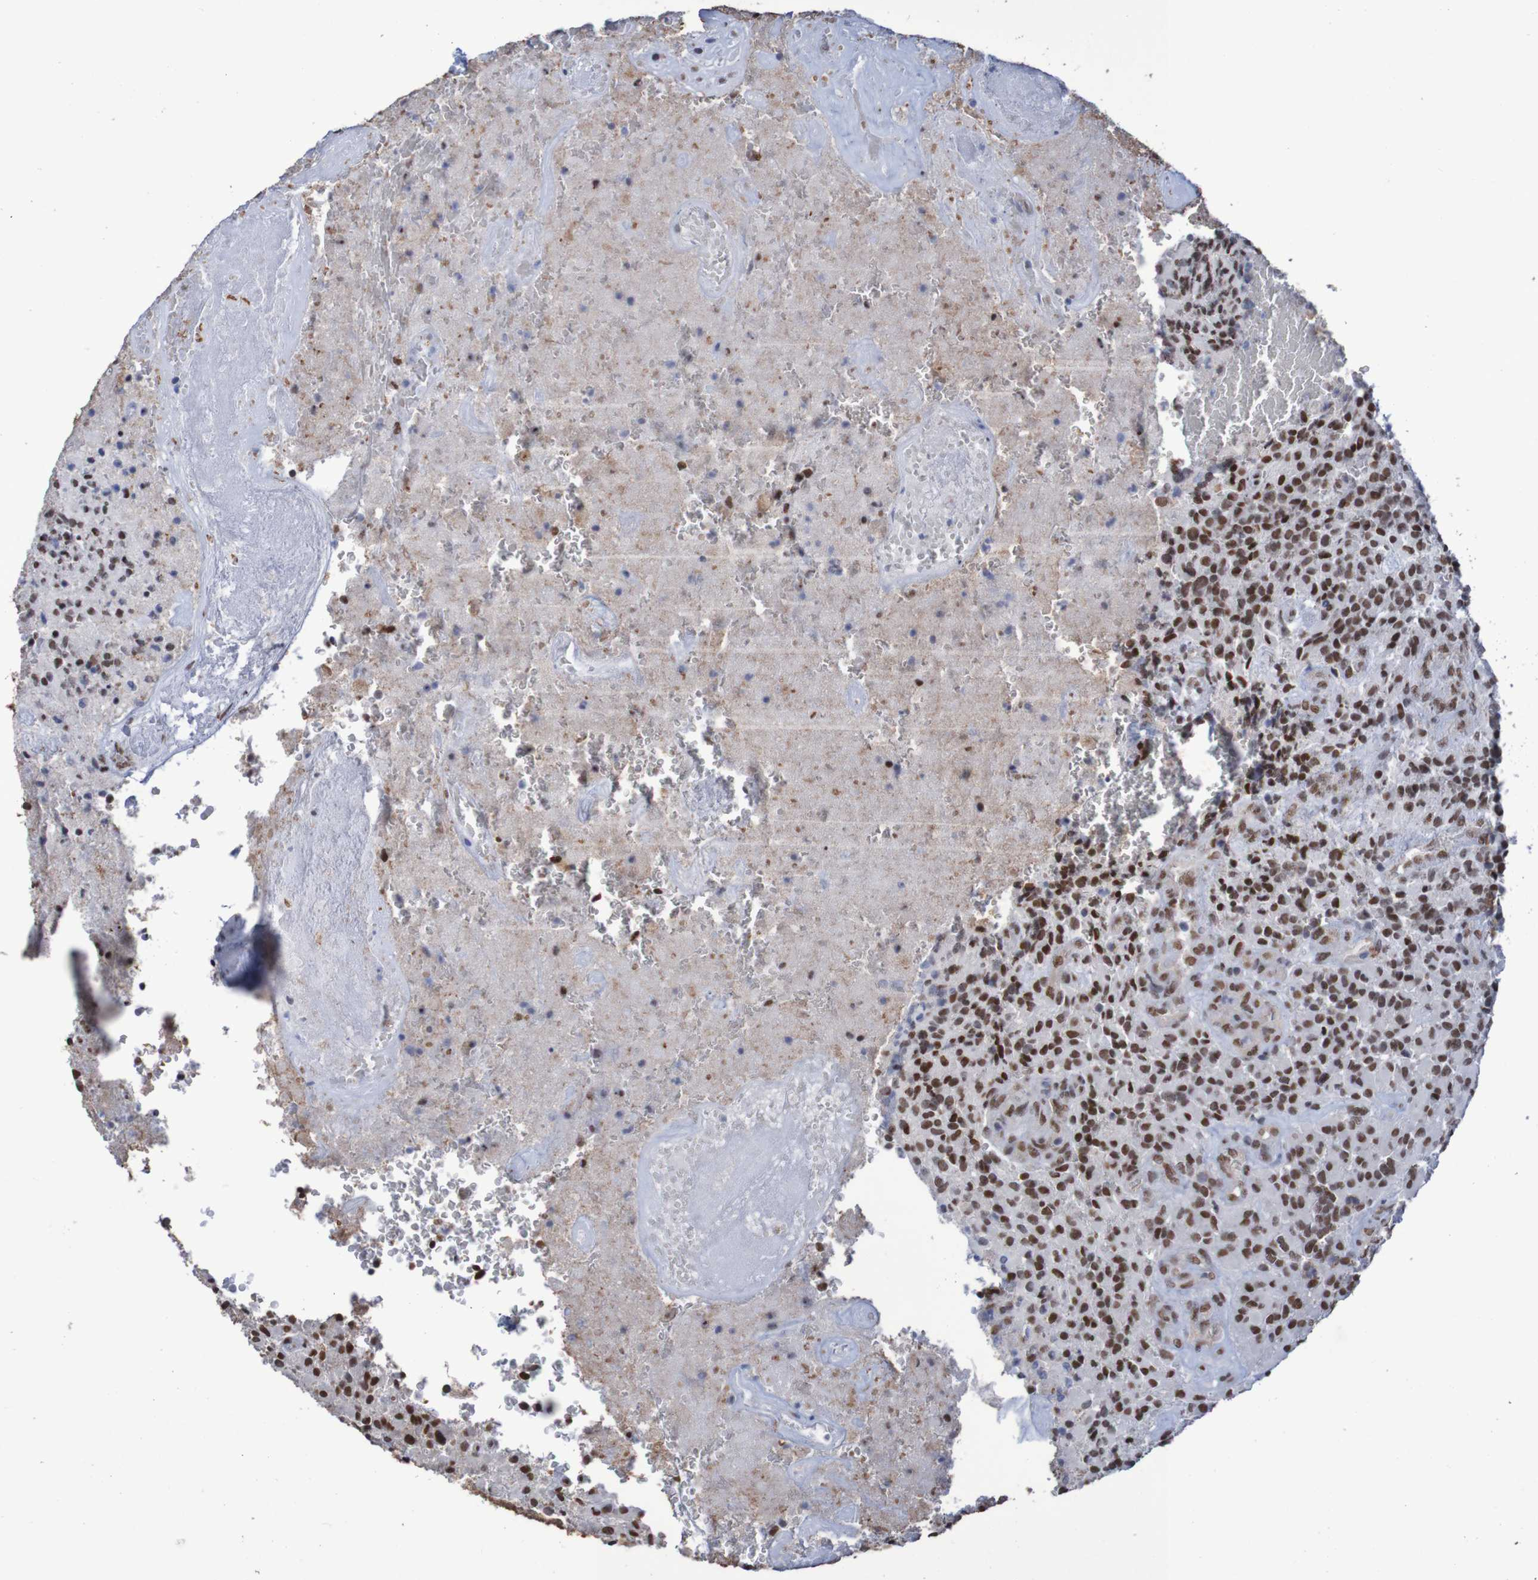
{"staining": {"intensity": "strong", "quantity": ">75%", "location": "nuclear"}, "tissue": "glioma", "cell_type": "Tumor cells", "image_type": "cancer", "snomed": [{"axis": "morphology", "description": "Glioma, malignant, High grade"}, {"axis": "topography", "description": "Brain"}], "caption": "Immunohistochemistry micrograph of high-grade glioma (malignant) stained for a protein (brown), which reveals high levels of strong nuclear expression in approximately >75% of tumor cells.", "gene": "MRTFB", "patient": {"sex": "male", "age": 71}}